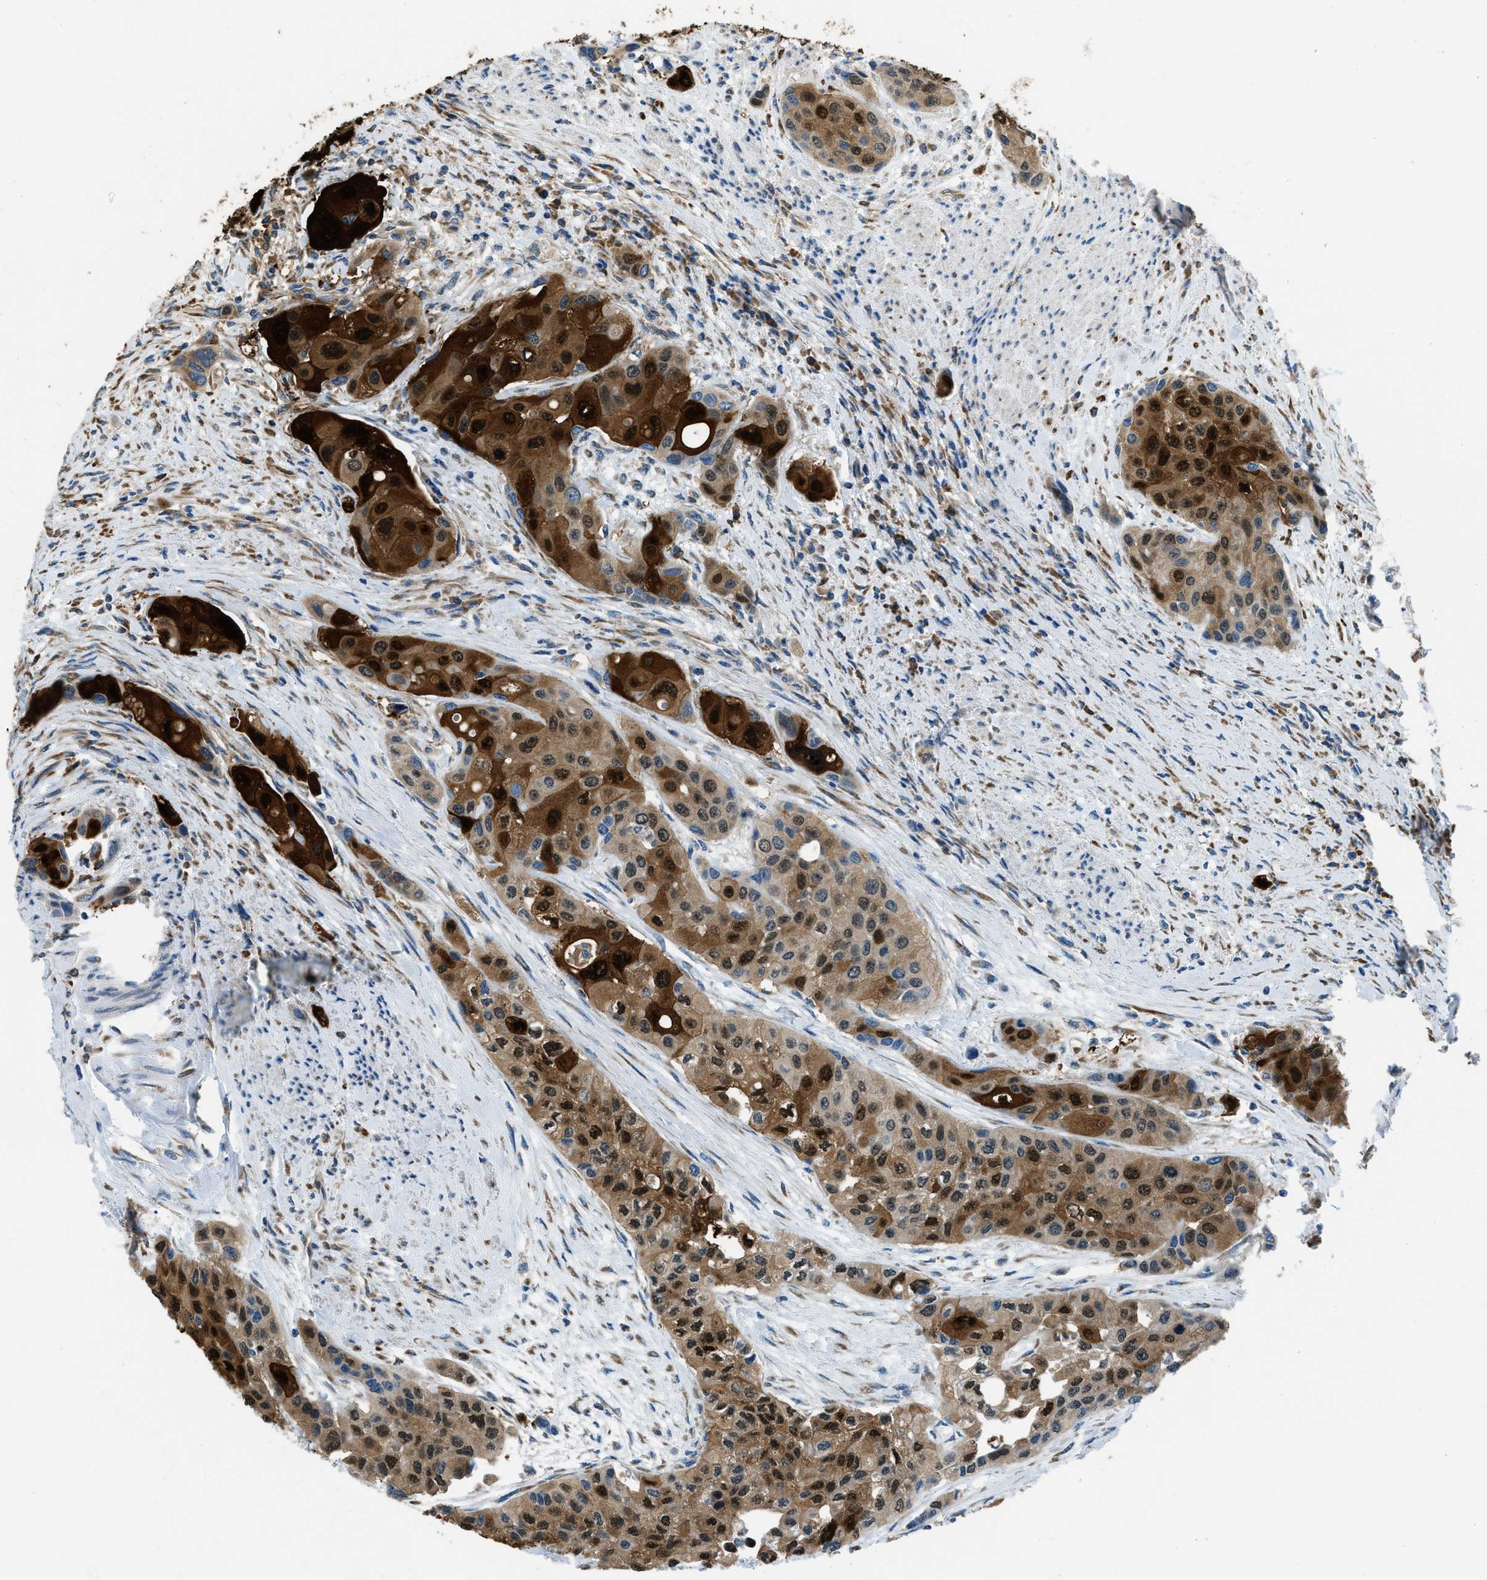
{"staining": {"intensity": "strong", "quantity": ">75%", "location": "cytoplasmic/membranous,nuclear"}, "tissue": "urothelial cancer", "cell_type": "Tumor cells", "image_type": "cancer", "snomed": [{"axis": "morphology", "description": "Urothelial carcinoma, High grade"}, {"axis": "topography", "description": "Urinary bladder"}], "caption": "Human urothelial cancer stained for a protein (brown) demonstrates strong cytoplasmic/membranous and nuclear positive staining in about >75% of tumor cells.", "gene": "GIMAP8", "patient": {"sex": "female", "age": 56}}